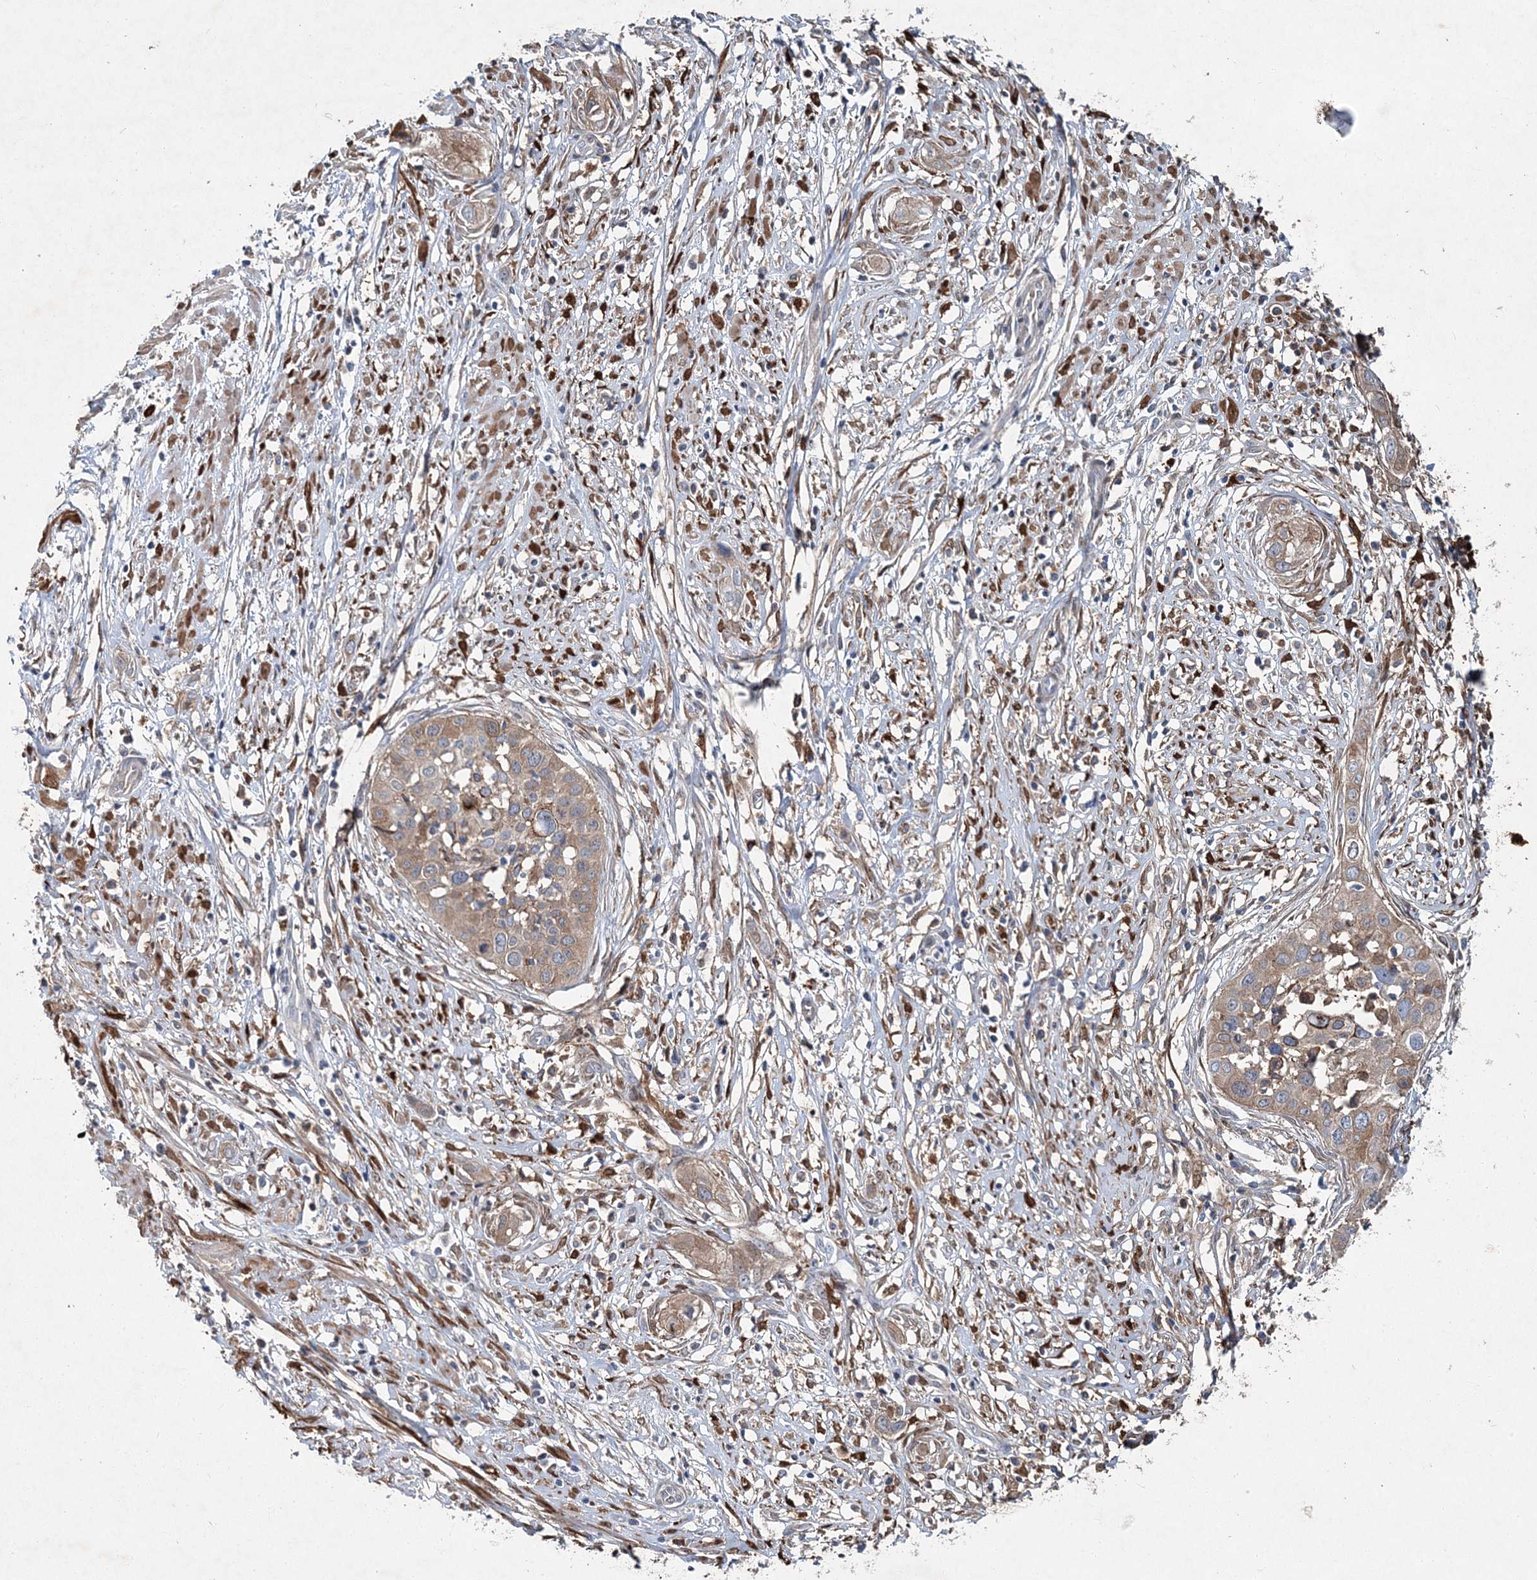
{"staining": {"intensity": "weak", "quantity": ">75%", "location": "cytoplasmic/membranous"}, "tissue": "cervical cancer", "cell_type": "Tumor cells", "image_type": "cancer", "snomed": [{"axis": "morphology", "description": "Squamous cell carcinoma, NOS"}, {"axis": "topography", "description": "Cervix"}], "caption": "IHC of human cervical cancer demonstrates low levels of weak cytoplasmic/membranous expression in approximately >75% of tumor cells.", "gene": "SPOPL", "patient": {"sex": "female", "age": 34}}